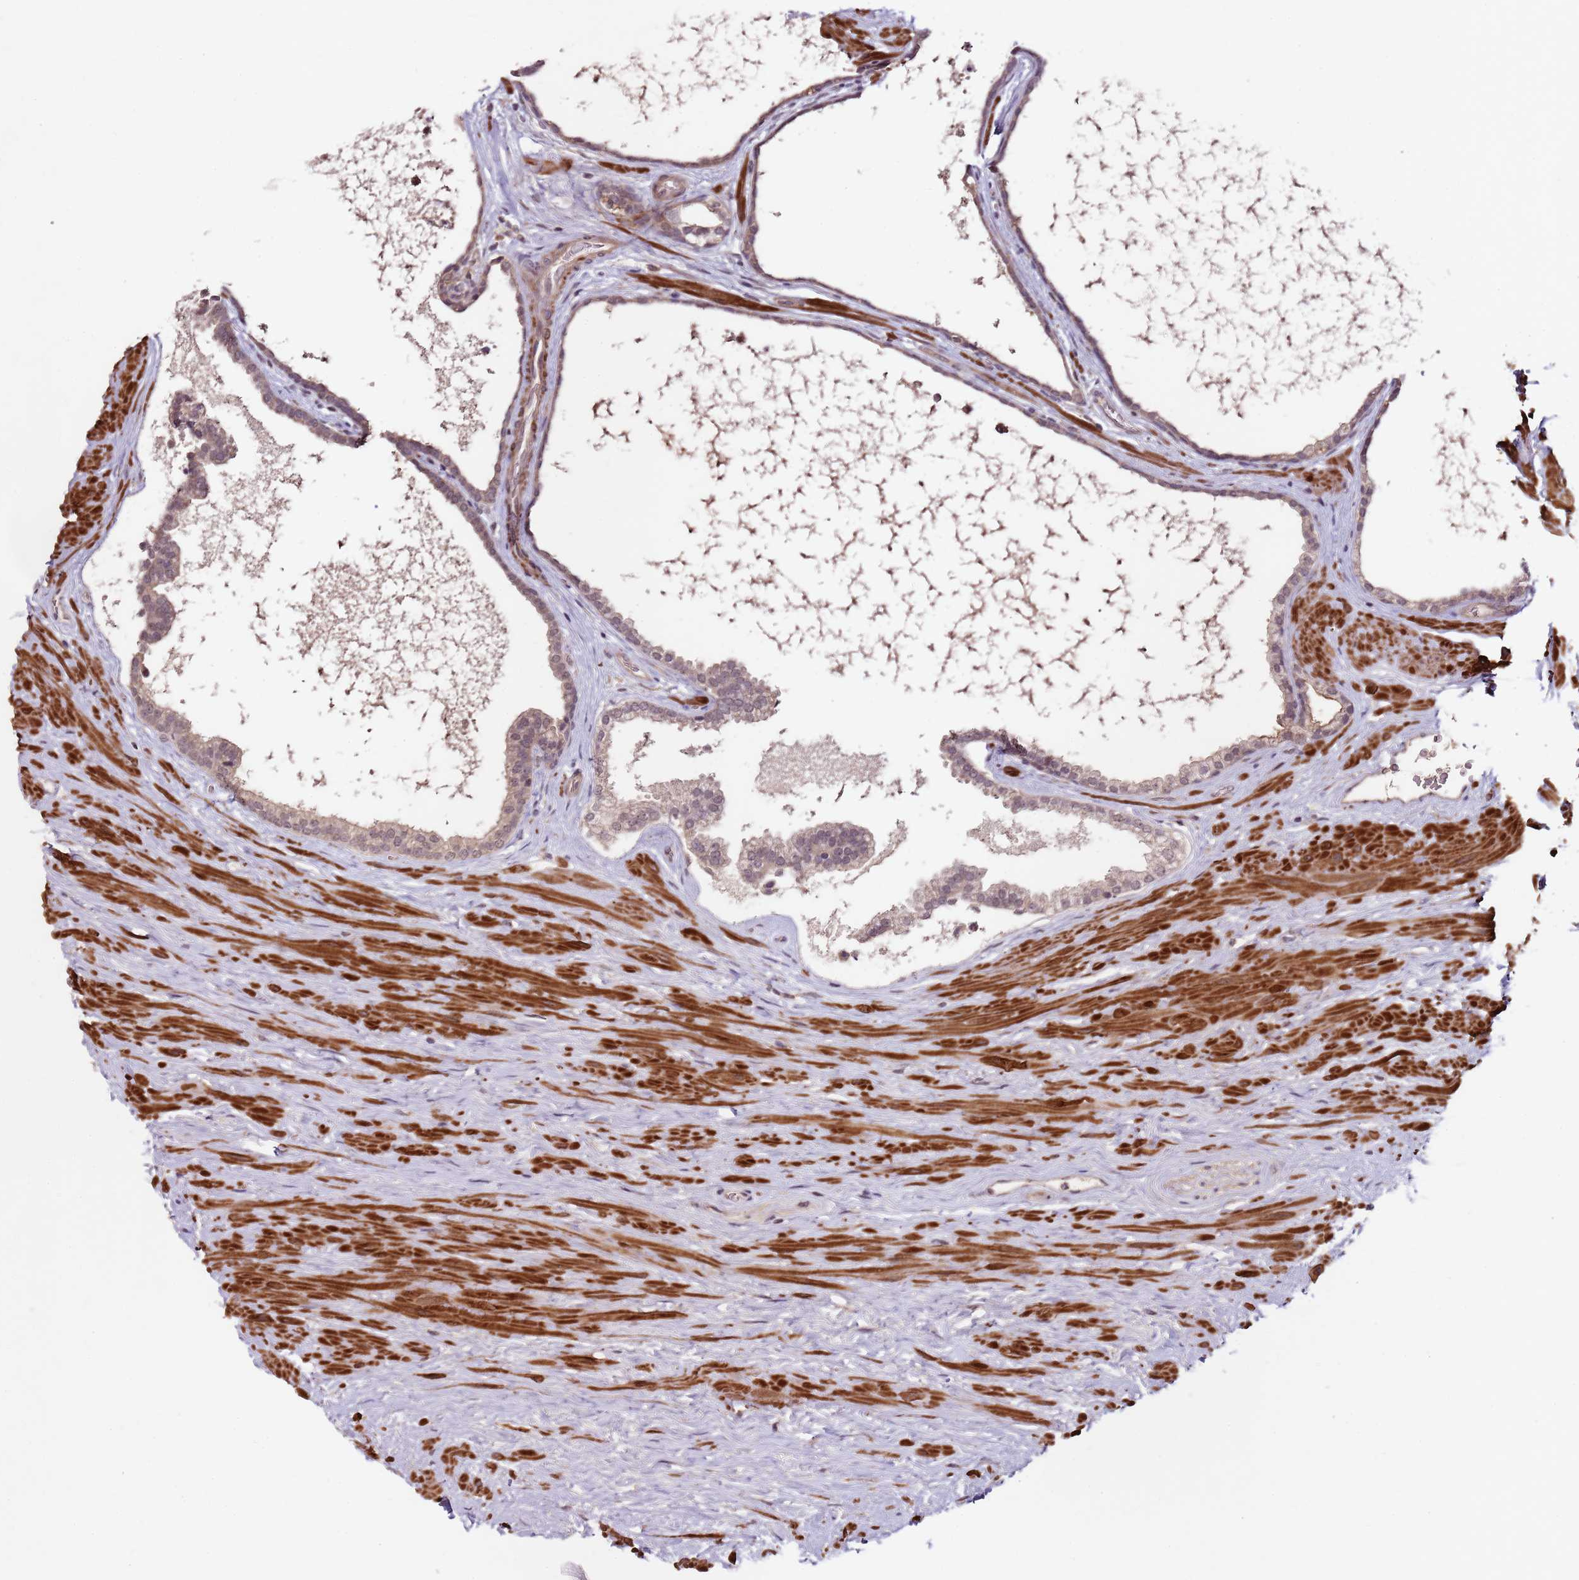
{"staining": {"intensity": "weak", "quantity": ">75%", "location": "cytoplasmic/membranous,nuclear"}, "tissue": "prostate", "cell_type": "Glandular cells", "image_type": "normal", "snomed": [{"axis": "morphology", "description": "Normal tissue, NOS"}, {"axis": "topography", "description": "Prostate"}], "caption": "High-power microscopy captured an immunohistochemistry (IHC) micrograph of unremarkable prostate, revealing weak cytoplasmic/membranous,nuclear expression in about >75% of glandular cells.", "gene": "LIN37", "patient": {"sex": "male", "age": 48}}